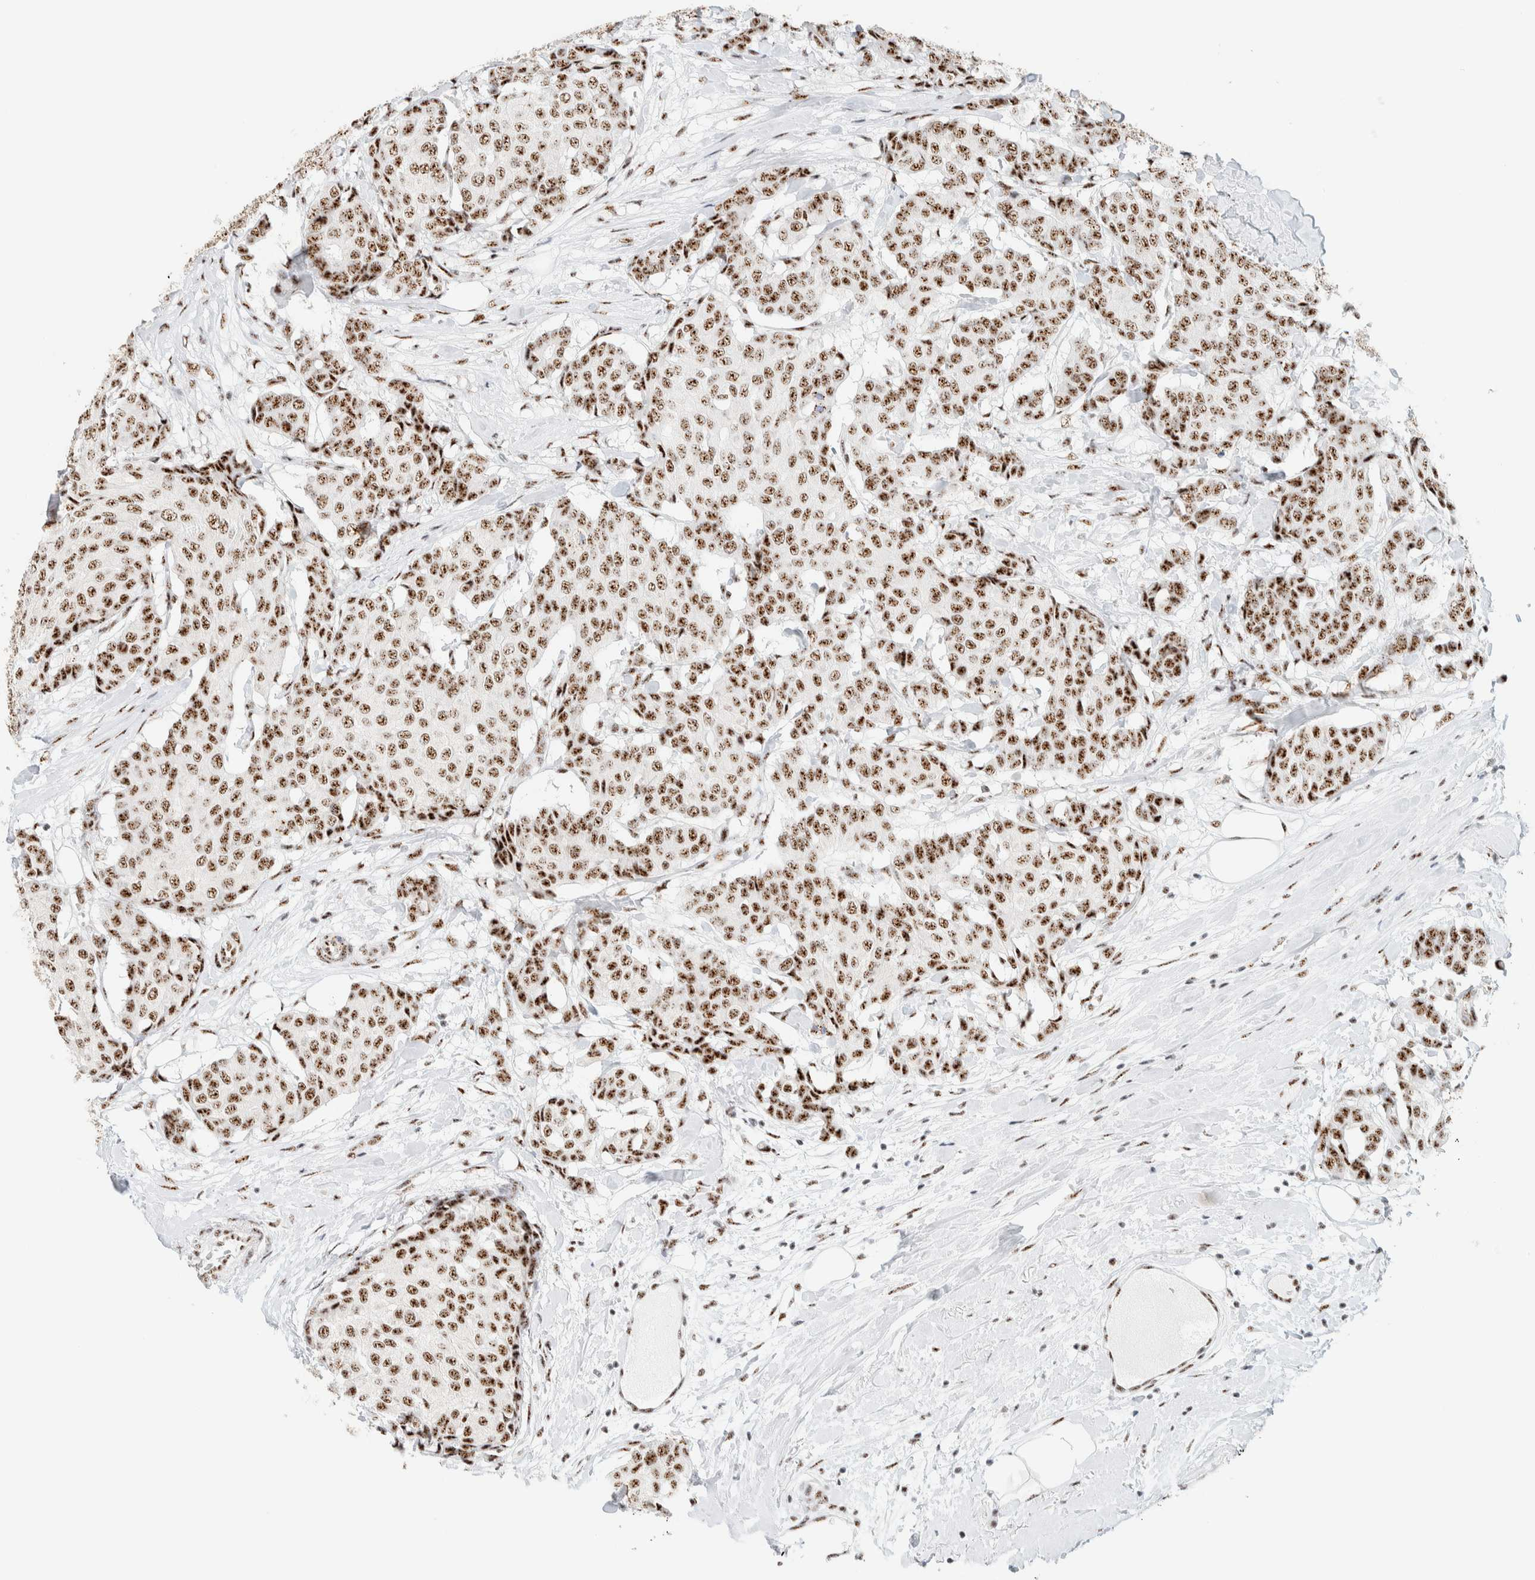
{"staining": {"intensity": "moderate", "quantity": ">75%", "location": "nuclear"}, "tissue": "breast cancer", "cell_type": "Tumor cells", "image_type": "cancer", "snomed": [{"axis": "morphology", "description": "Duct carcinoma"}, {"axis": "topography", "description": "Breast"}], "caption": "This is a photomicrograph of immunohistochemistry staining of intraductal carcinoma (breast), which shows moderate expression in the nuclear of tumor cells.", "gene": "SON", "patient": {"sex": "female", "age": 75}}